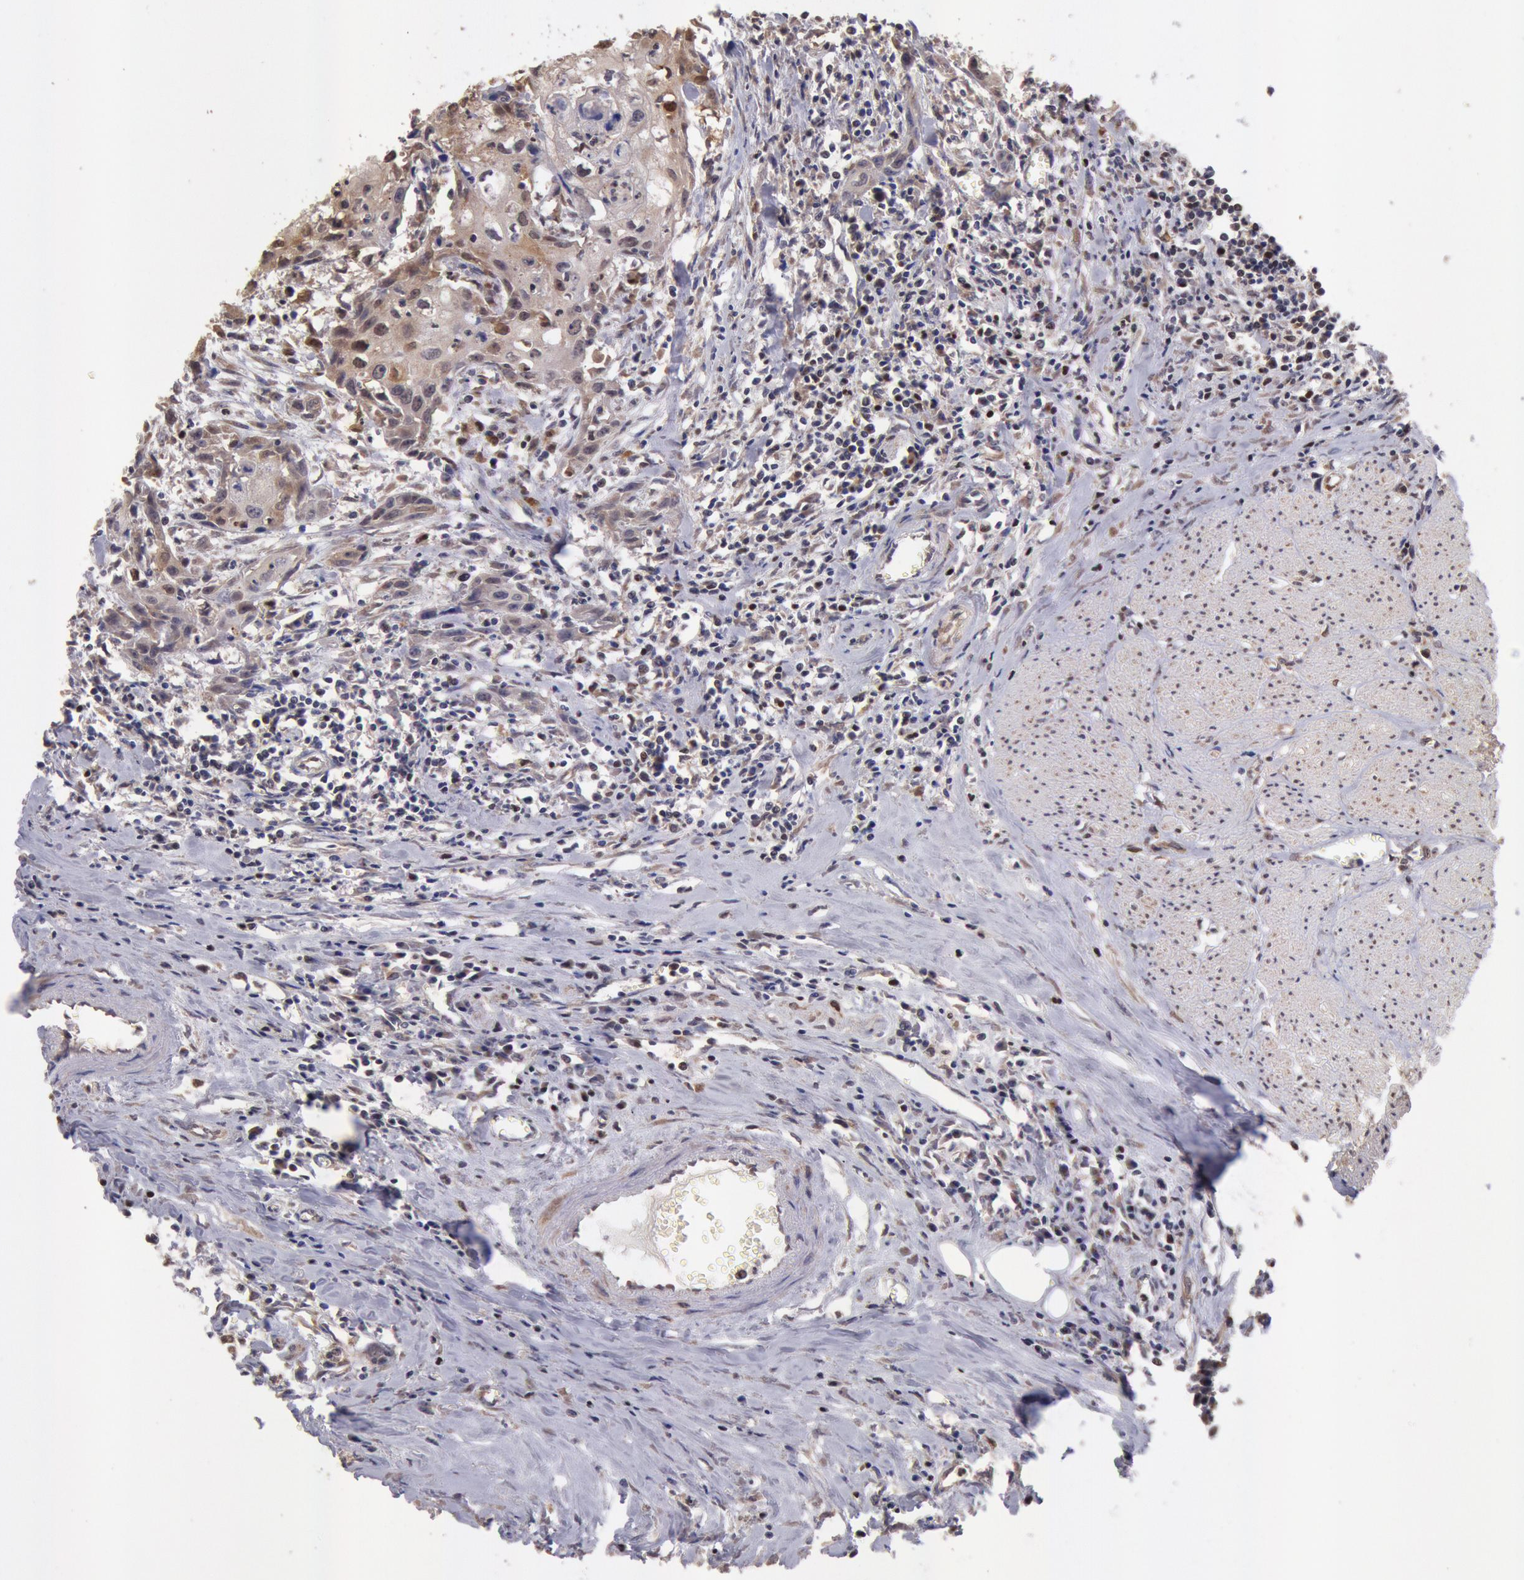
{"staining": {"intensity": "moderate", "quantity": ">75%", "location": "cytoplasmic/membranous,nuclear"}, "tissue": "urothelial cancer", "cell_type": "Tumor cells", "image_type": "cancer", "snomed": [{"axis": "morphology", "description": "Urothelial carcinoma, High grade"}, {"axis": "topography", "description": "Urinary bladder"}], "caption": "About >75% of tumor cells in urothelial cancer display moderate cytoplasmic/membranous and nuclear protein positivity as visualized by brown immunohistochemical staining.", "gene": "COMT", "patient": {"sex": "male", "age": 54}}